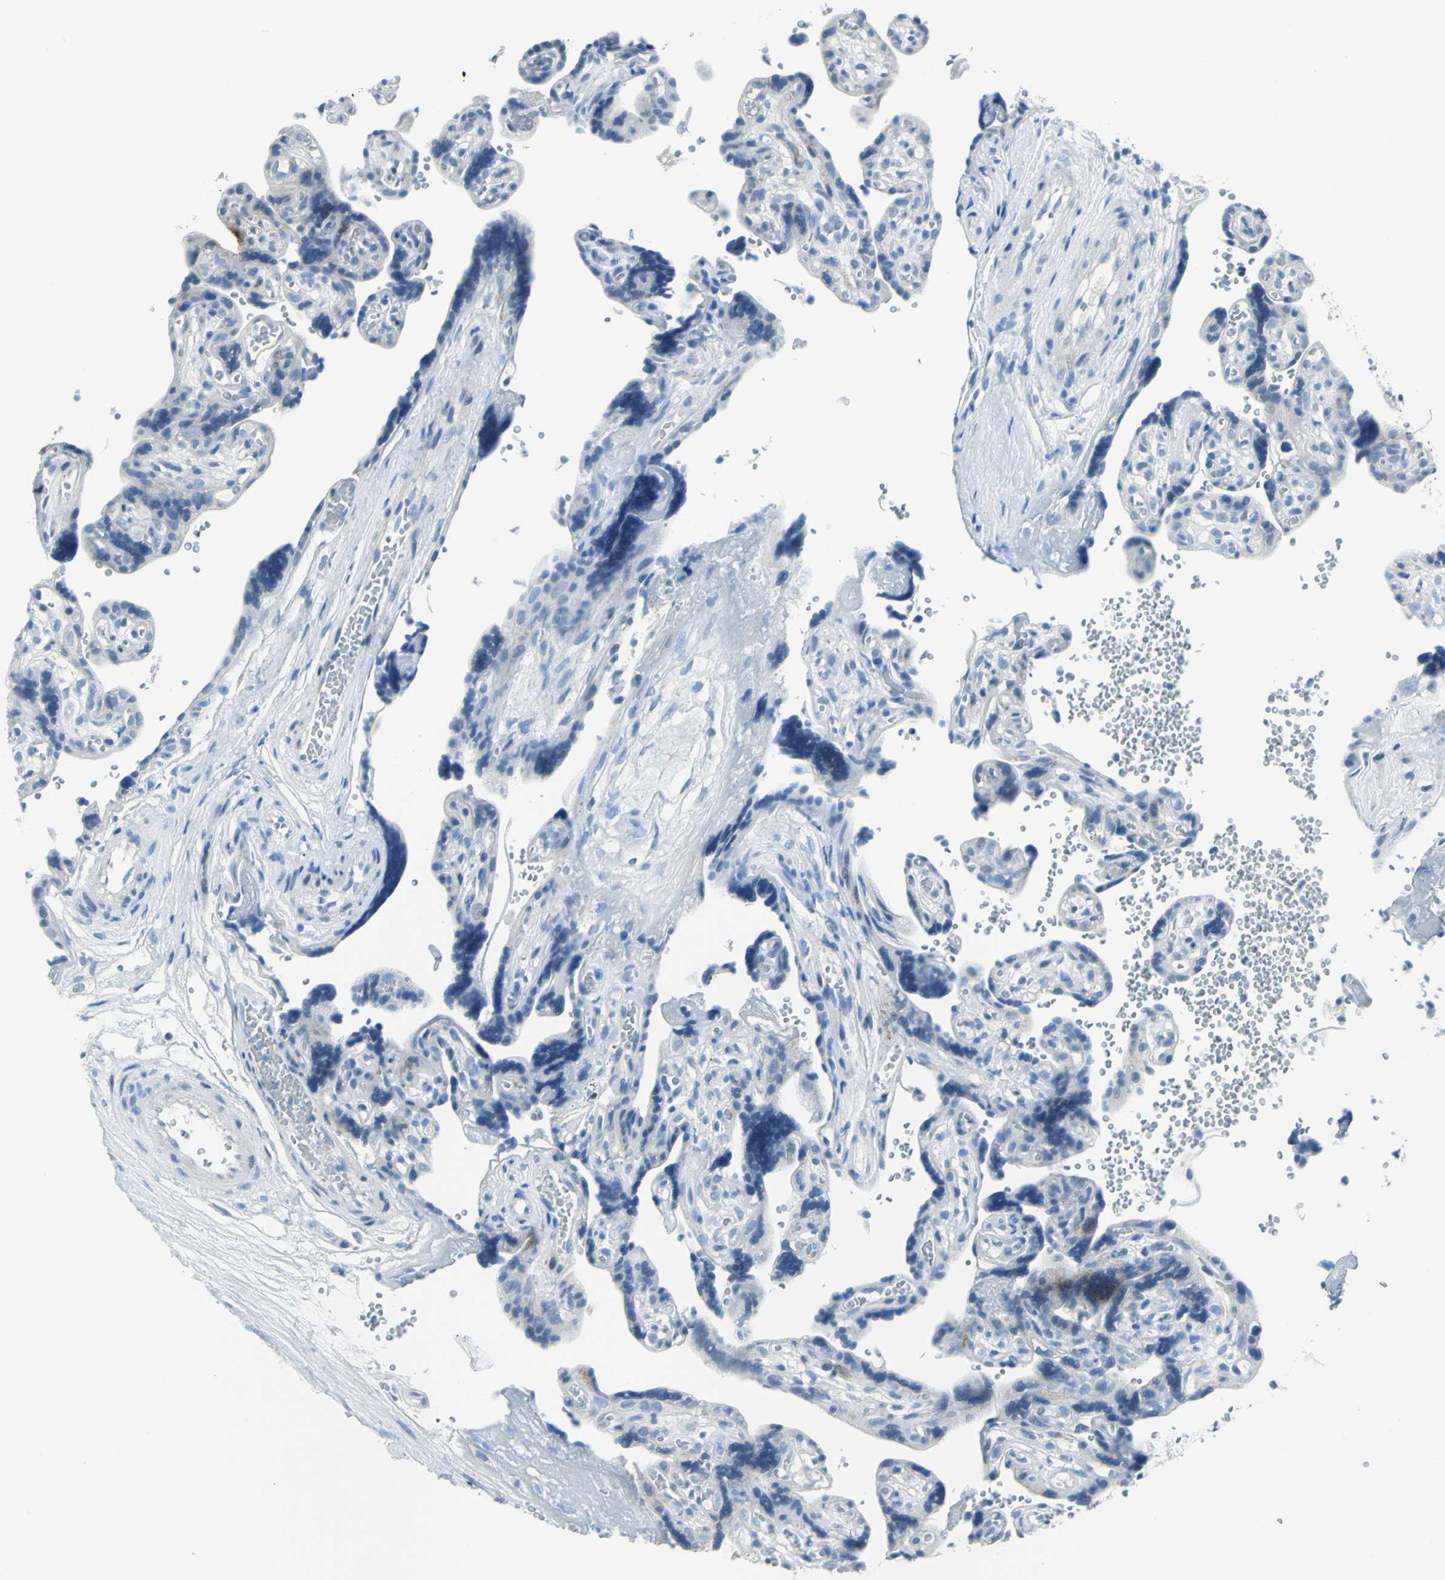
{"staining": {"intensity": "negative", "quantity": "none", "location": "none"}, "tissue": "placenta", "cell_type": "Decidual cells", "image_type": "normal", "snomed": [{"axis": "morphology", "description": "Normal tissue, NOS"}, {"axis": "topography", "description": "Placenta"}], "caption": "Immunohistochemistry (IHC) of benign placenta exhibits no staining in decidual cells.", "gene": "DNAI2", "patient": {"sex": "female", "age": 30}}